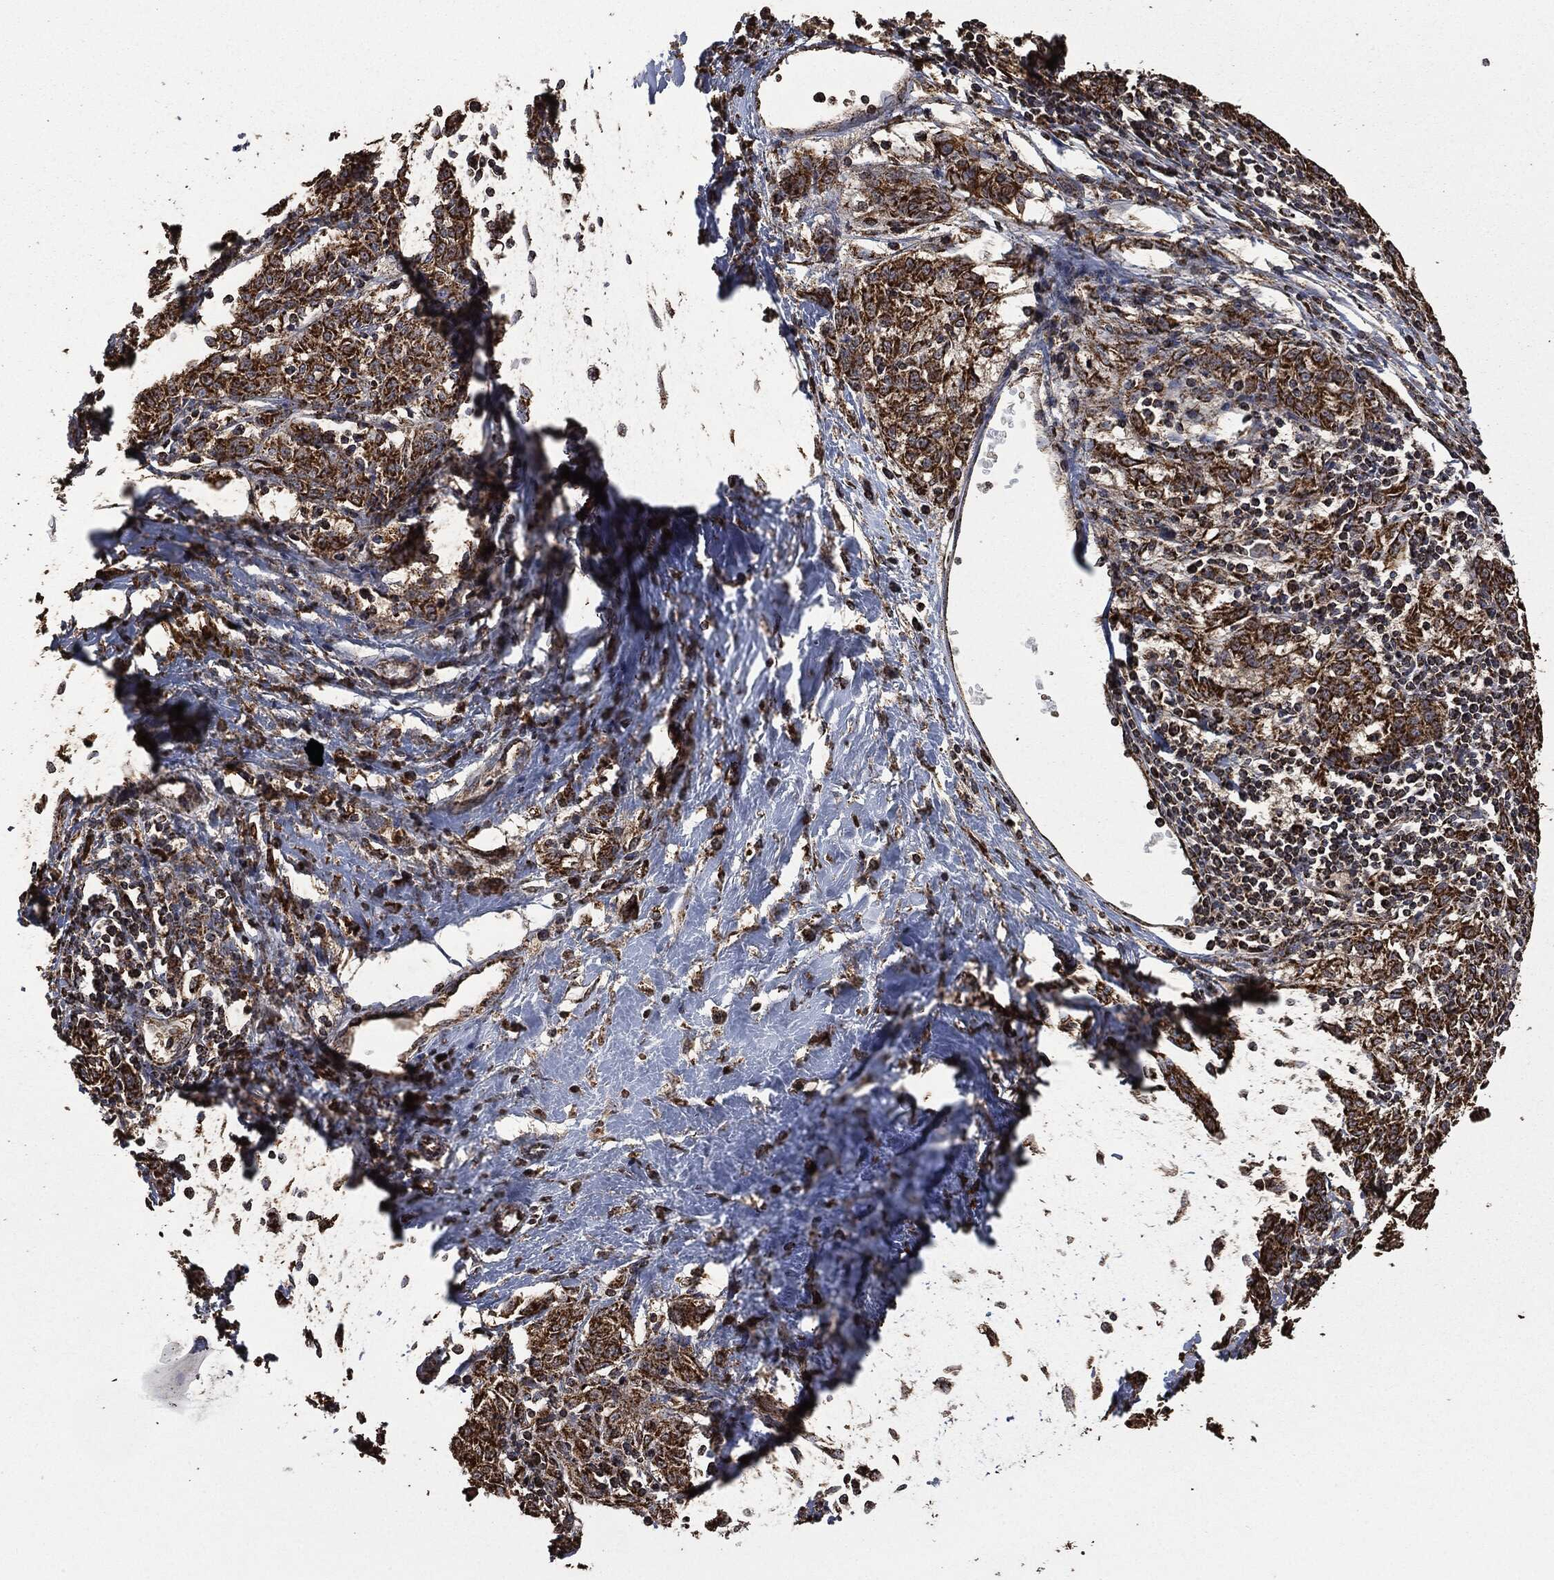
{"staining": {"intensity": "strong", "quantity": ">75%", "location": "cytoplasmic/membranous"}, "tissue": "melanoma", "cell_type": "Tumor cells", "image_type": "cancer", "snomed": [{"axis": "morphology", "description": "Malignant melanoma, NOS"}, {"axis": "topography", "description": "Skin"}], "caption": "Immunohistochemical staining of melanoma shows high levels of strong cytoplasmic/membranous expression in about >75% of tumor cells. (DAB (3,3'-diaminobenzidine) IHC with brightfield microscopy, high magnification).", "gene": "LIG3", "patient": {"sex": "female", "age": 72}}